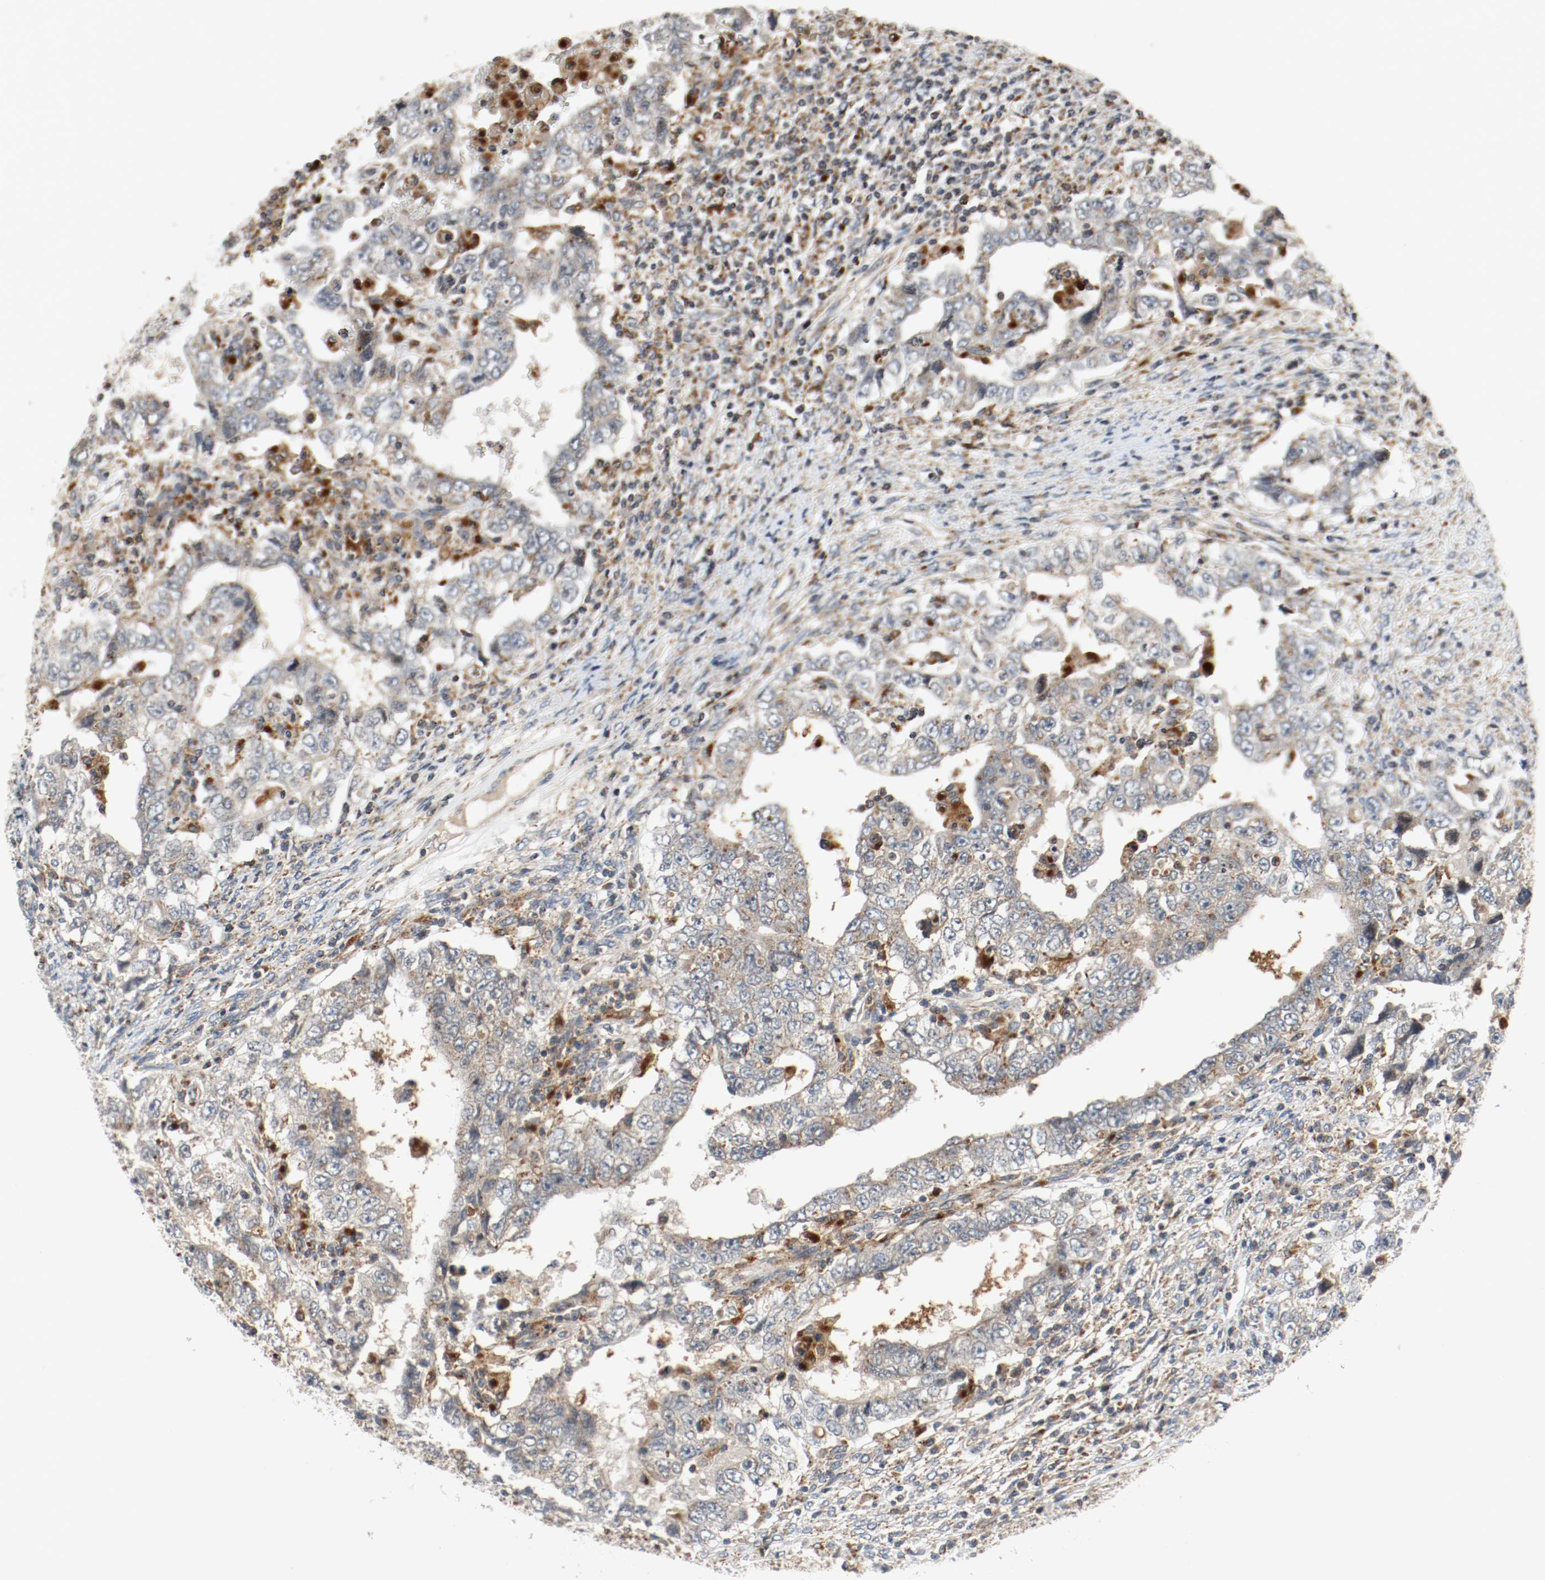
{"staining": {"intensity": "moderate", "quantity": ">75%", "location": "cytoplasmic/membranous"}, "tissue": "testis cancer", "cell_type": "Tumor cells", "image_type": "cancer", "snomed": [{"axis": "morphology", "description": "Carcinoma, Embryonal, NOS"}, {"axis": "topography", "description": "Testis"}], "caption": "Immunohistochemical staining of testis cancer (embryonal carcinoma) displays medium levels of moderate cytoplasmic/membranous positivity in about >75% of tumor cells. Using DAB (brown) and hematoxylin (blue) stains, captured at high magnification using brightfield microscopy.", "gene": "LAMP2", "patient": {"sex": "male", "age": 26}}